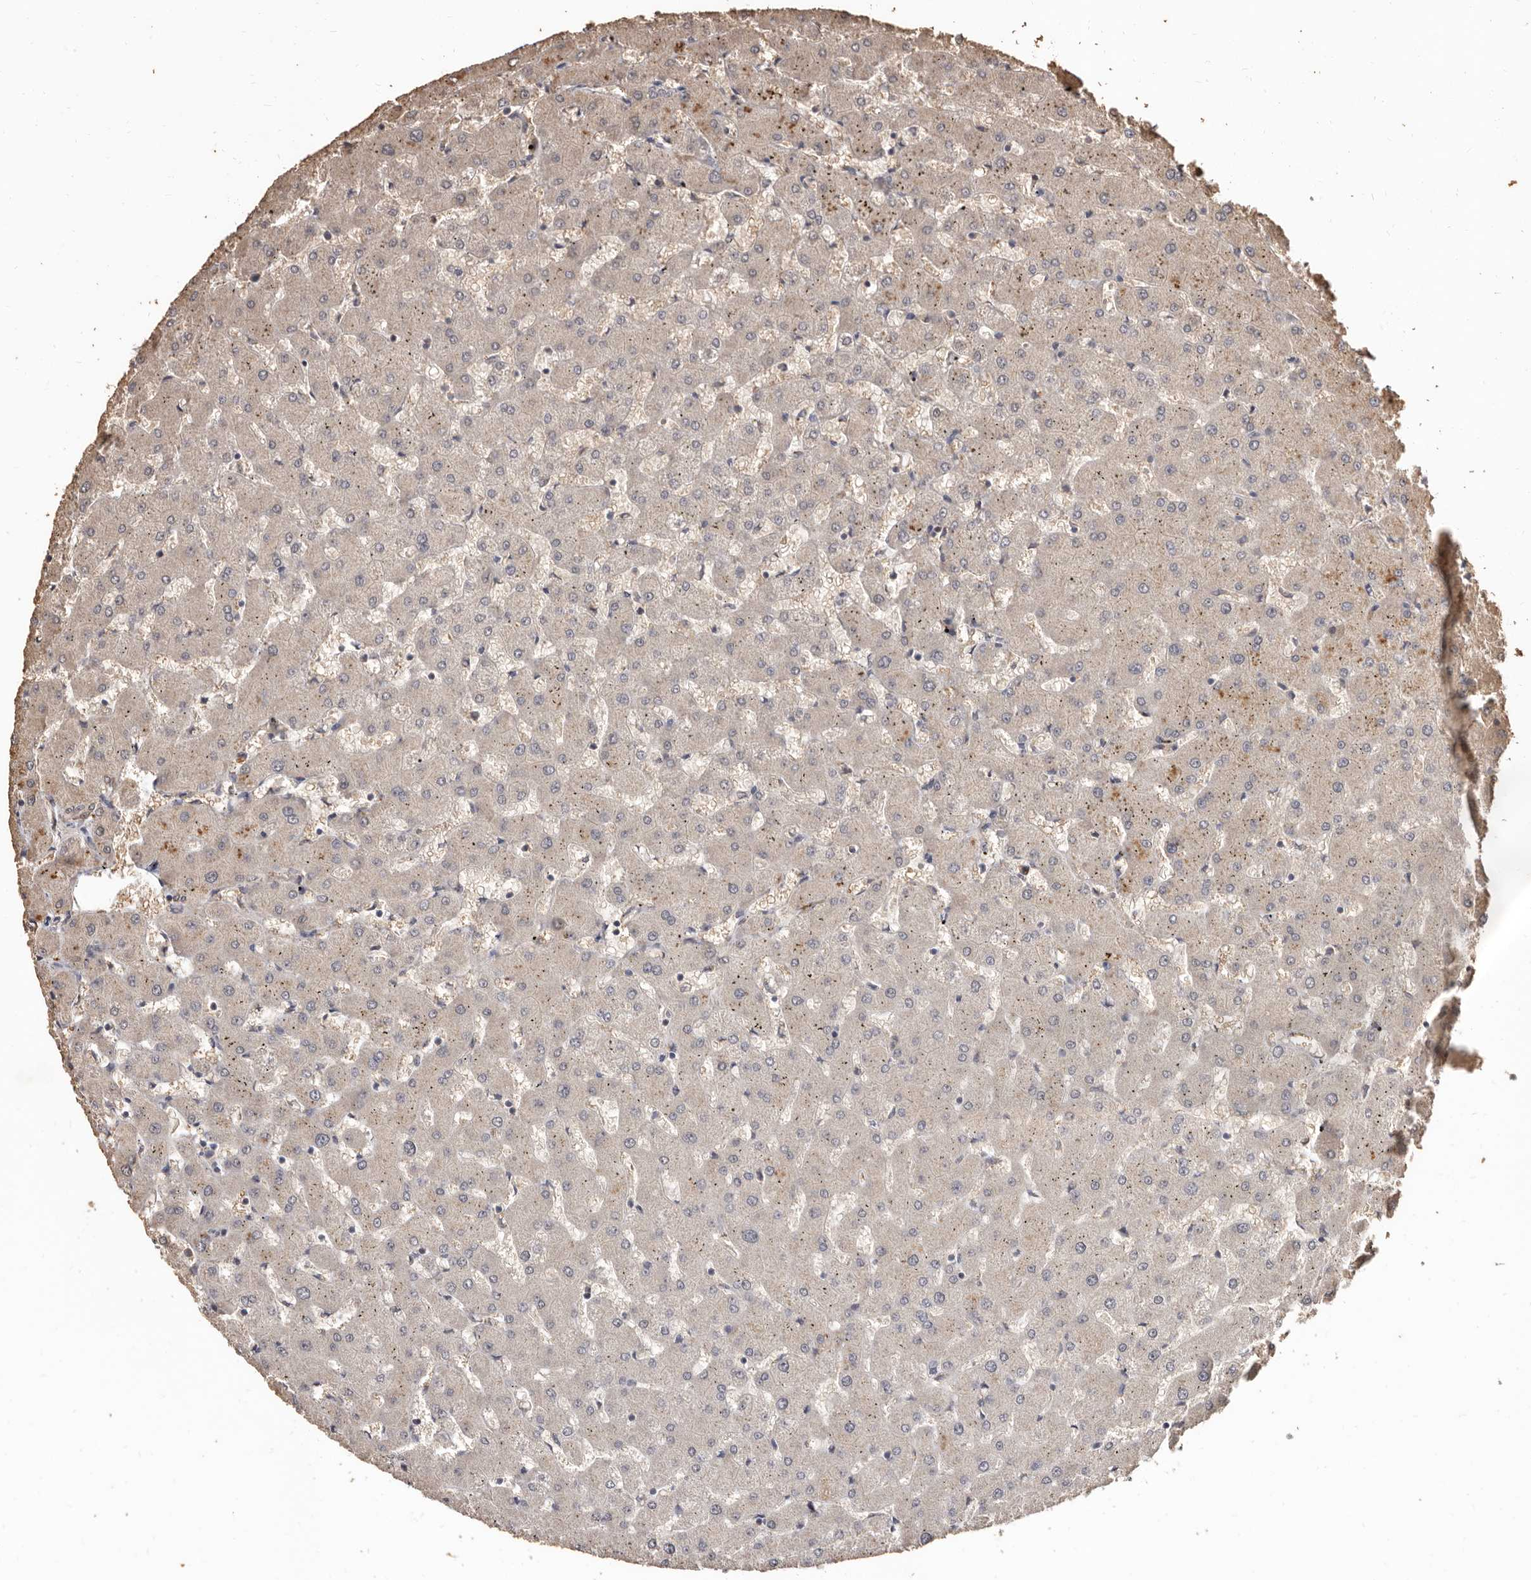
{"staining": {"intensity": "weak", "quantity": "25%-75%", "location": "cytoplasmic/membranous,nuclear"}, "tissue": "liver", "cell_type": "Cholangiocytes", "image_type": "normal", "snomed": [{"axis": "morphology", "description": "Normal tissue, NOS"}, {"axis": "topography", "description": "Liver"}], "caption": "This histopathology image demonstrates immunohistochemistry (IHC) staining of unremarkable human liver, with low weak cytoplasmic/membranous,nuclear positivity in approximately 25%-75% of cholangiocytes.", "gene": "INAVA", "patient": {"sex": "female", "age": 63}}